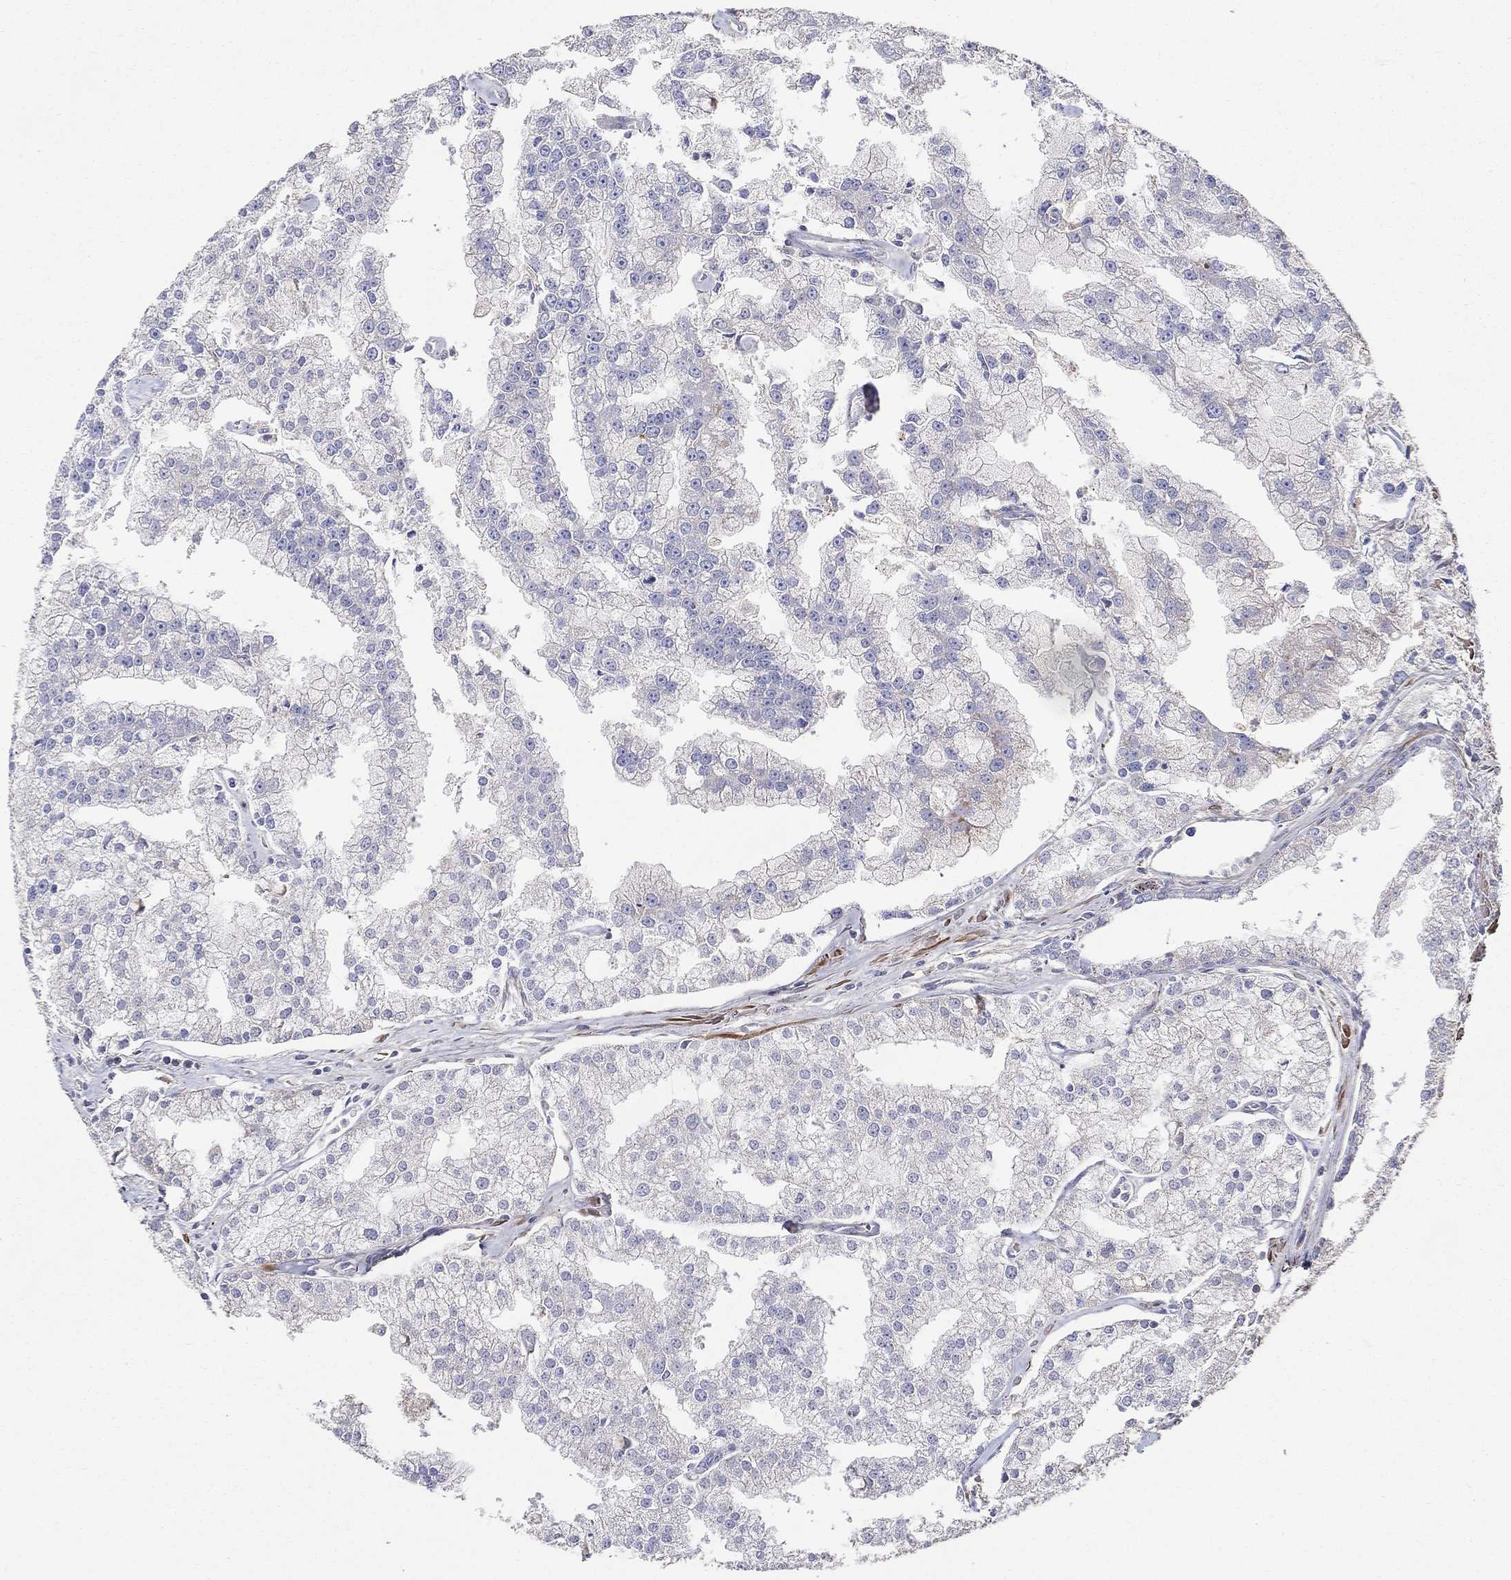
{"staining": {"intensity": "negative", "quantity": "none", "location": "none"}, "tissue": "prostate cancer", "cell_type": "Tumor cells", "image_type": "cancer", "snomed": [{"axis": "morphology", "description": "Adenocarcinoma, NOS"}, {"axis": "topography", "description": "Prostate"}], "caption": "Photomicrograph shows no protein staining in tumor cells of prostate cancer tissue. (DAB (3,3'-diaminobenzidine) IHC with hematoxylin counter stain).", "gene": "NPHP1", "patient": {"sex": "male", "age": 70}}